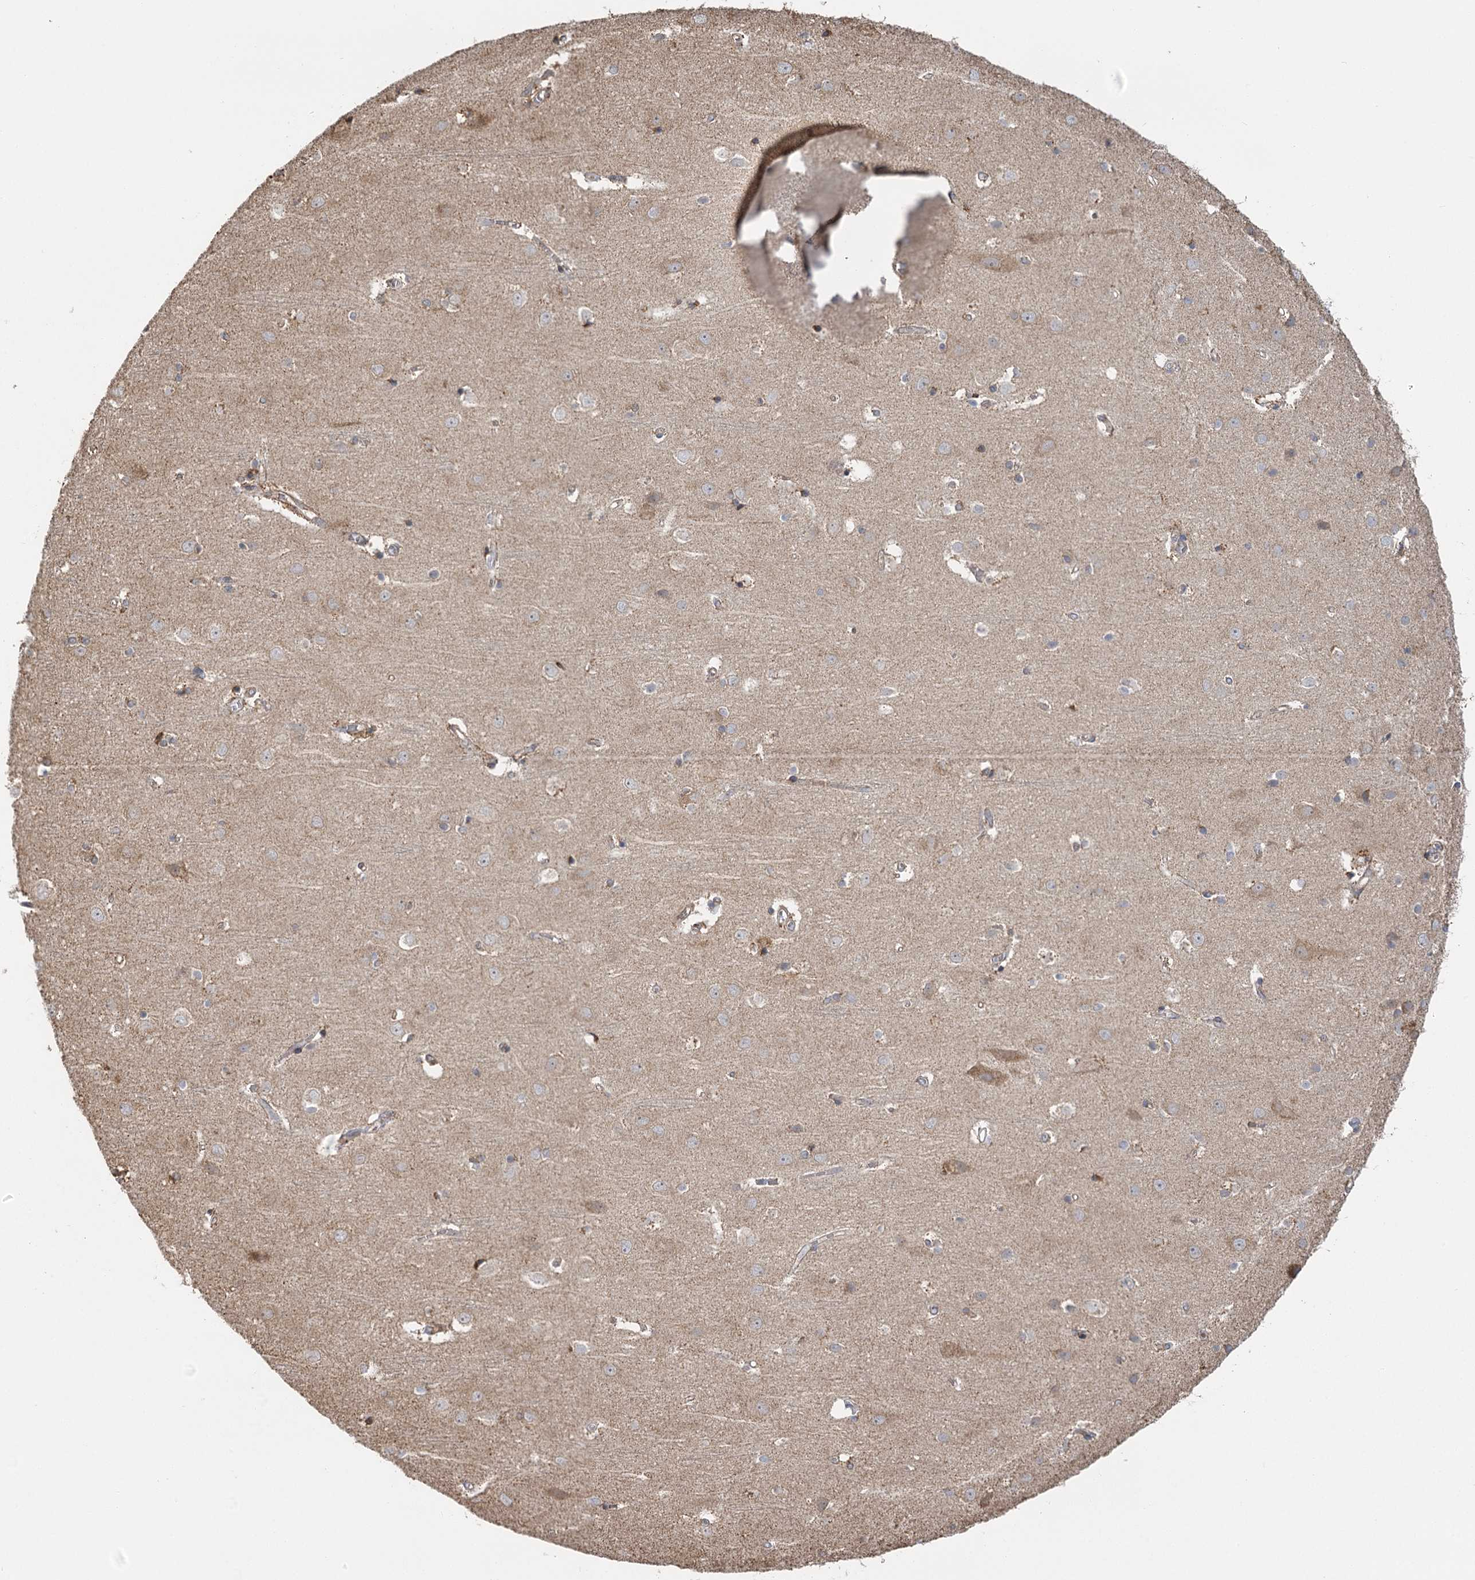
{"staining": {"intensity": "weak", "quantity": ">75%", "location": "cytoplasmic/membranous"}, "tissue": "cerebral cortex", "cell_type": "Endothelial cells", "image_type": "normal", "snomed": [{"axis": "morphology", "description": "Normal tissue, NOS"}, {"axis": "topography", "description": "Cerebral cortex"}], "caption": "Immunohistochemistry (IHC) of unremarkable cerebral cortex exhibits low levels of weak cytoplasmic/membranous expression in about >75% of endothelial cells.", "gene": "IL11RA", "patient": {"sex": "male", "age": 54}}